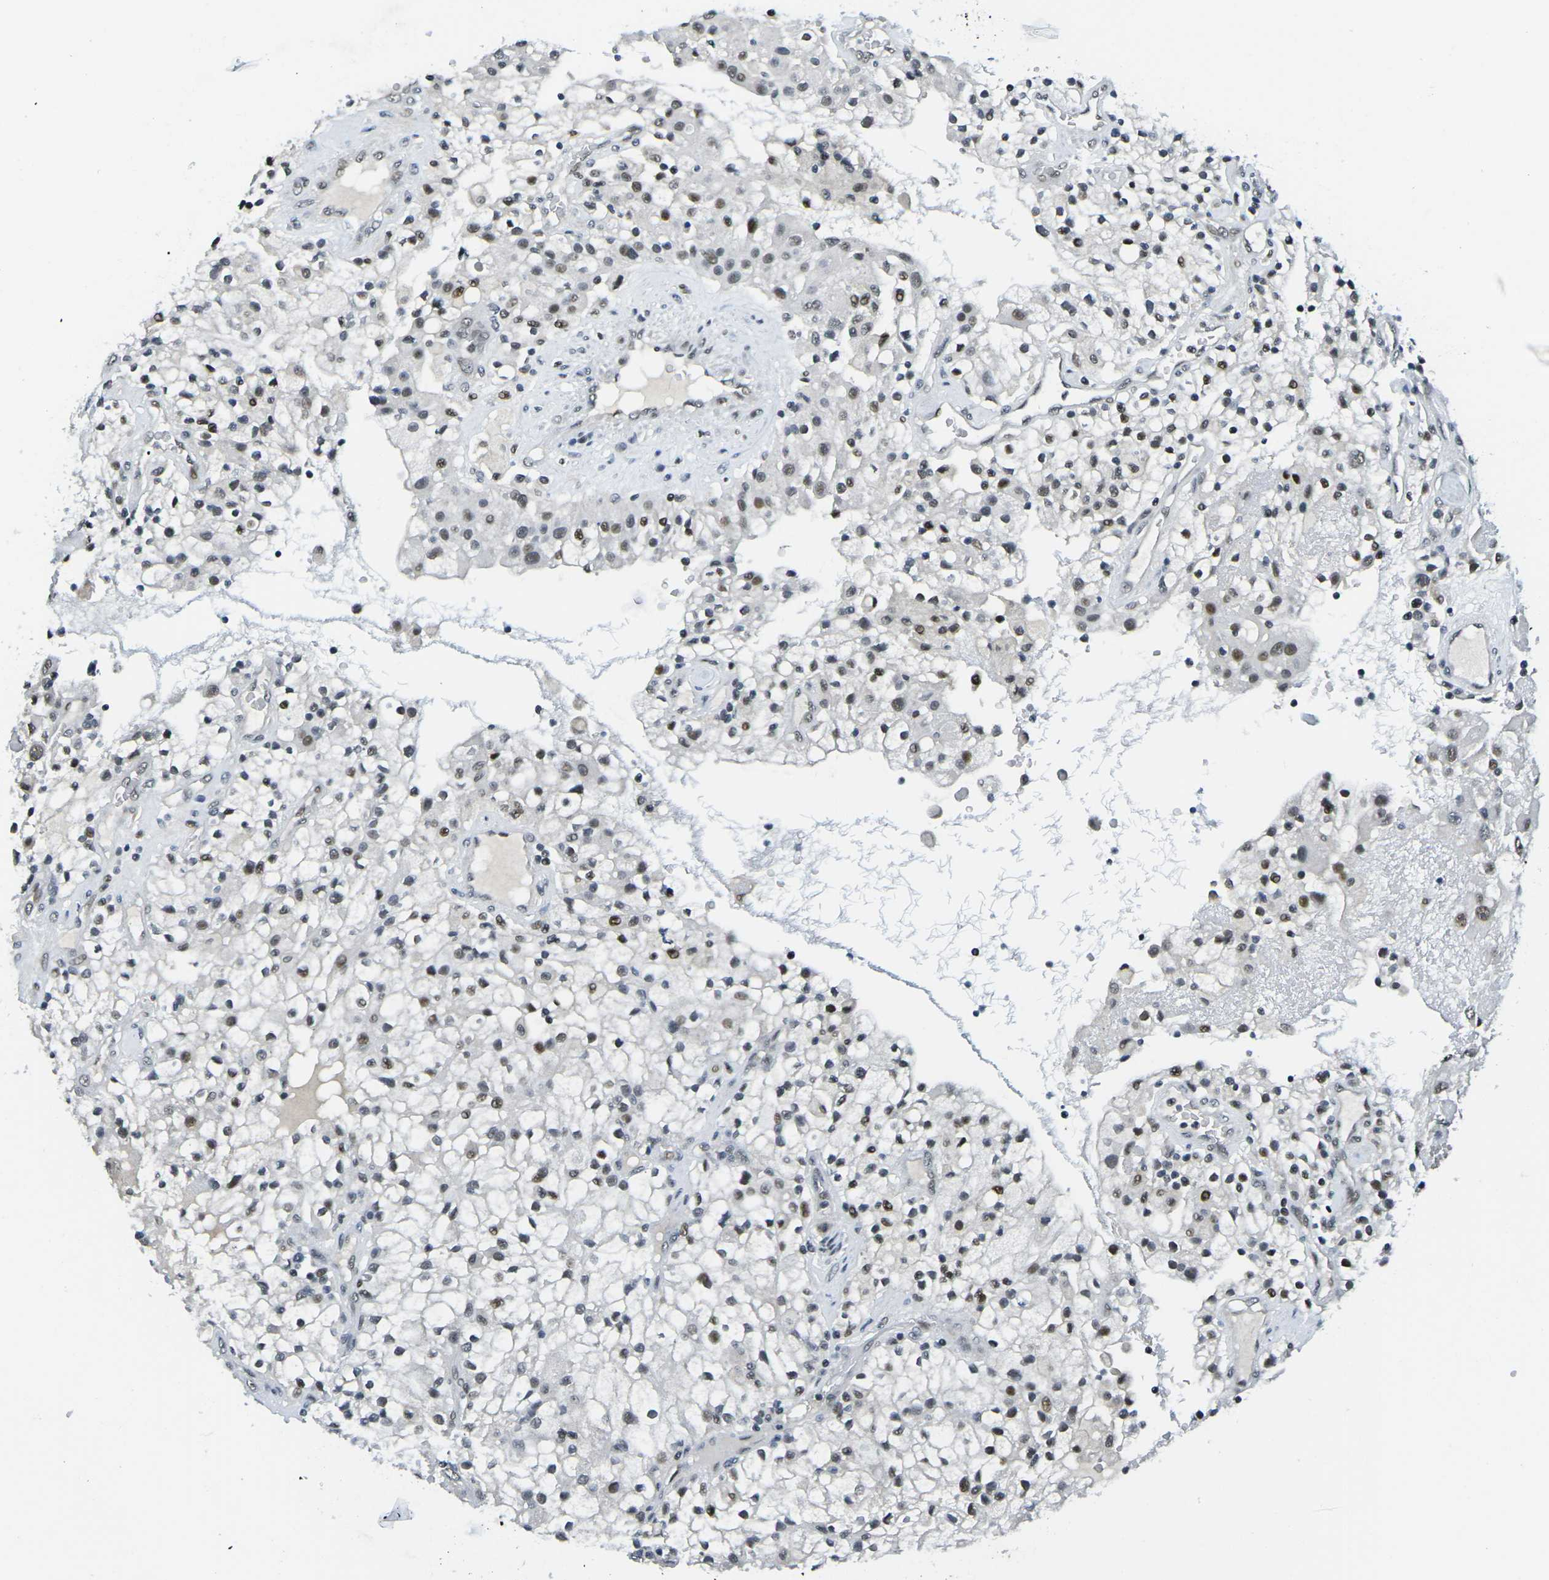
{"staining": {"intensity": "moderate", "quantity": "<25%", "location": "nuclear"}, "tissue": "renal cancer", "cell_type": "Tumor cells", "image_type": "cancer", "snomed": [{"axis": "morphology", "description": "Adenocarcinoma, NOS"}, {"axis": "topography", "description": "Kidney"}], "caption": "The immunohistochemical stain shows moderate nuclear positivity in tumor cells of adenocarcinoma (renal) tissue.", "gene": "PRPF8", "patient": {"sex": "female", "age": 52}}